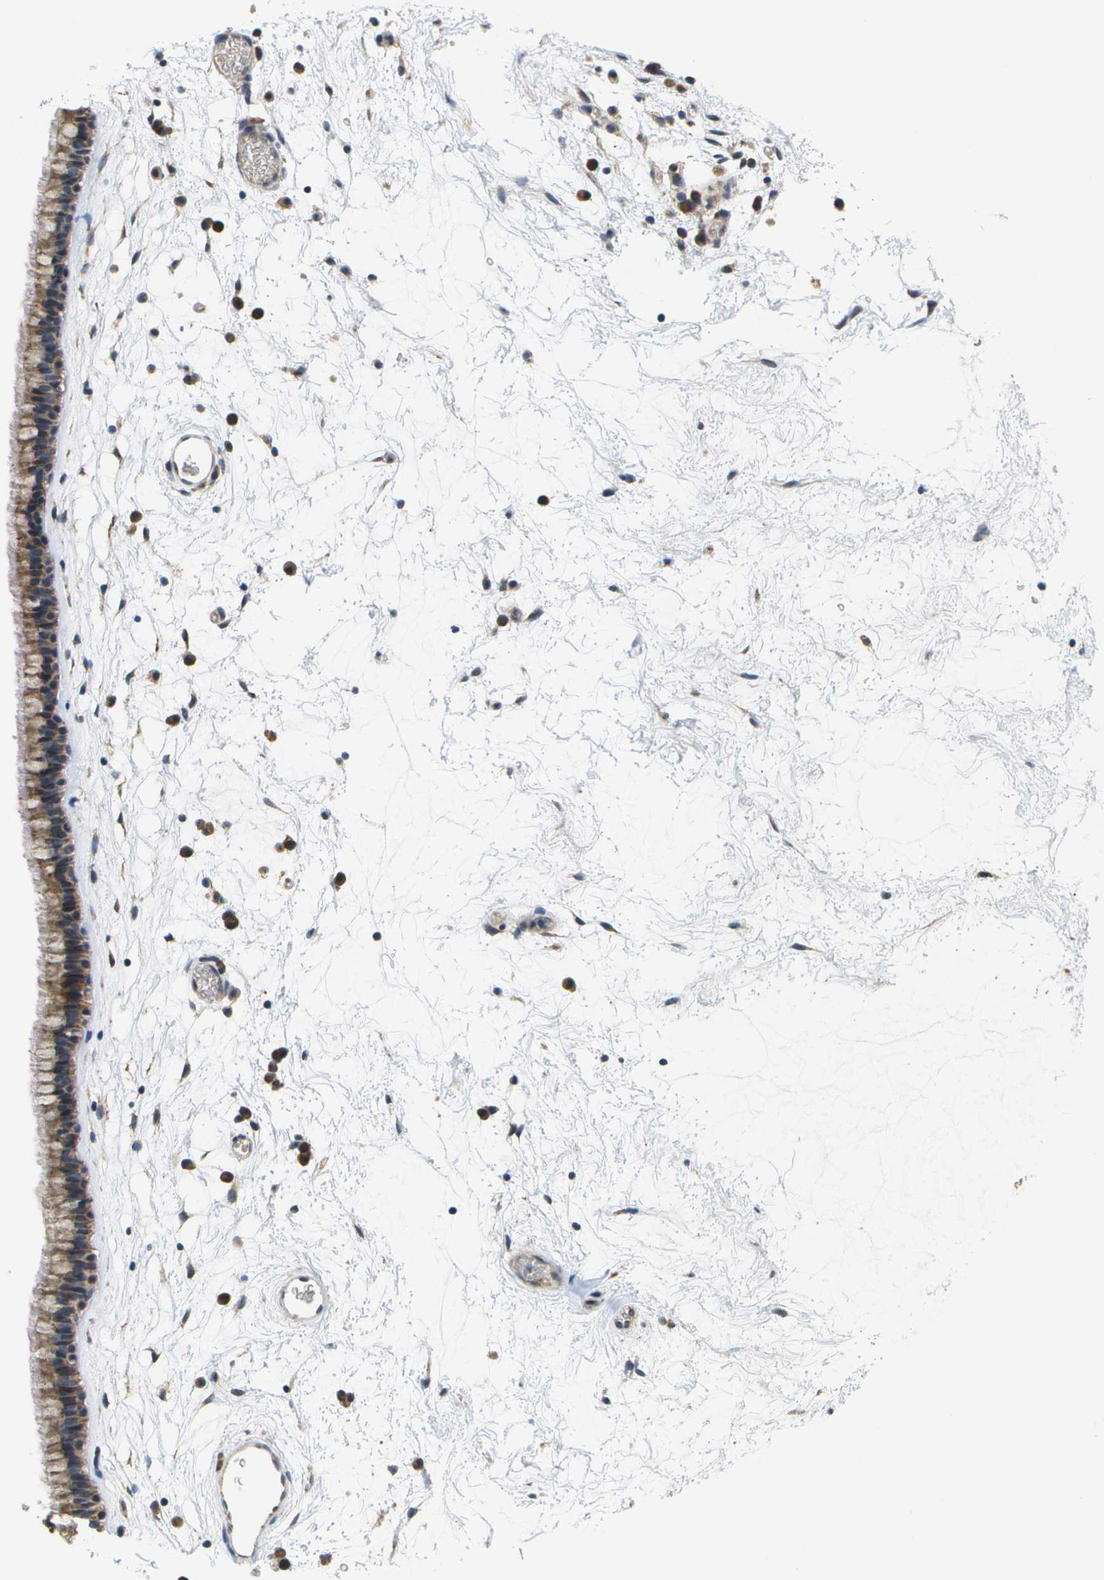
{"staining": {"intensity": "moderate", "quantity": ">75%", "location": "cytoplasmic/membranous,nuclear"}, "tissue": "nasopharynx", "cell_type": "Respiratory epithelial cells", "image_type": "normal", "snomed": [{"axis": "morphology", "description": "Normal tissue, NOS"}, {"axis": "morphology", "description": "Inflammation, NOS"}, {"axis": "topography", "description": "Nasopharynx"}], "caption": "Moderate cytoplasmic/membranous,nuclear protein staining is identified in approximately >75% of respiratory epithelial cells in nasopharynx.", "gene": "HADHA", "patient": {"sex": "male", "age": 48}}